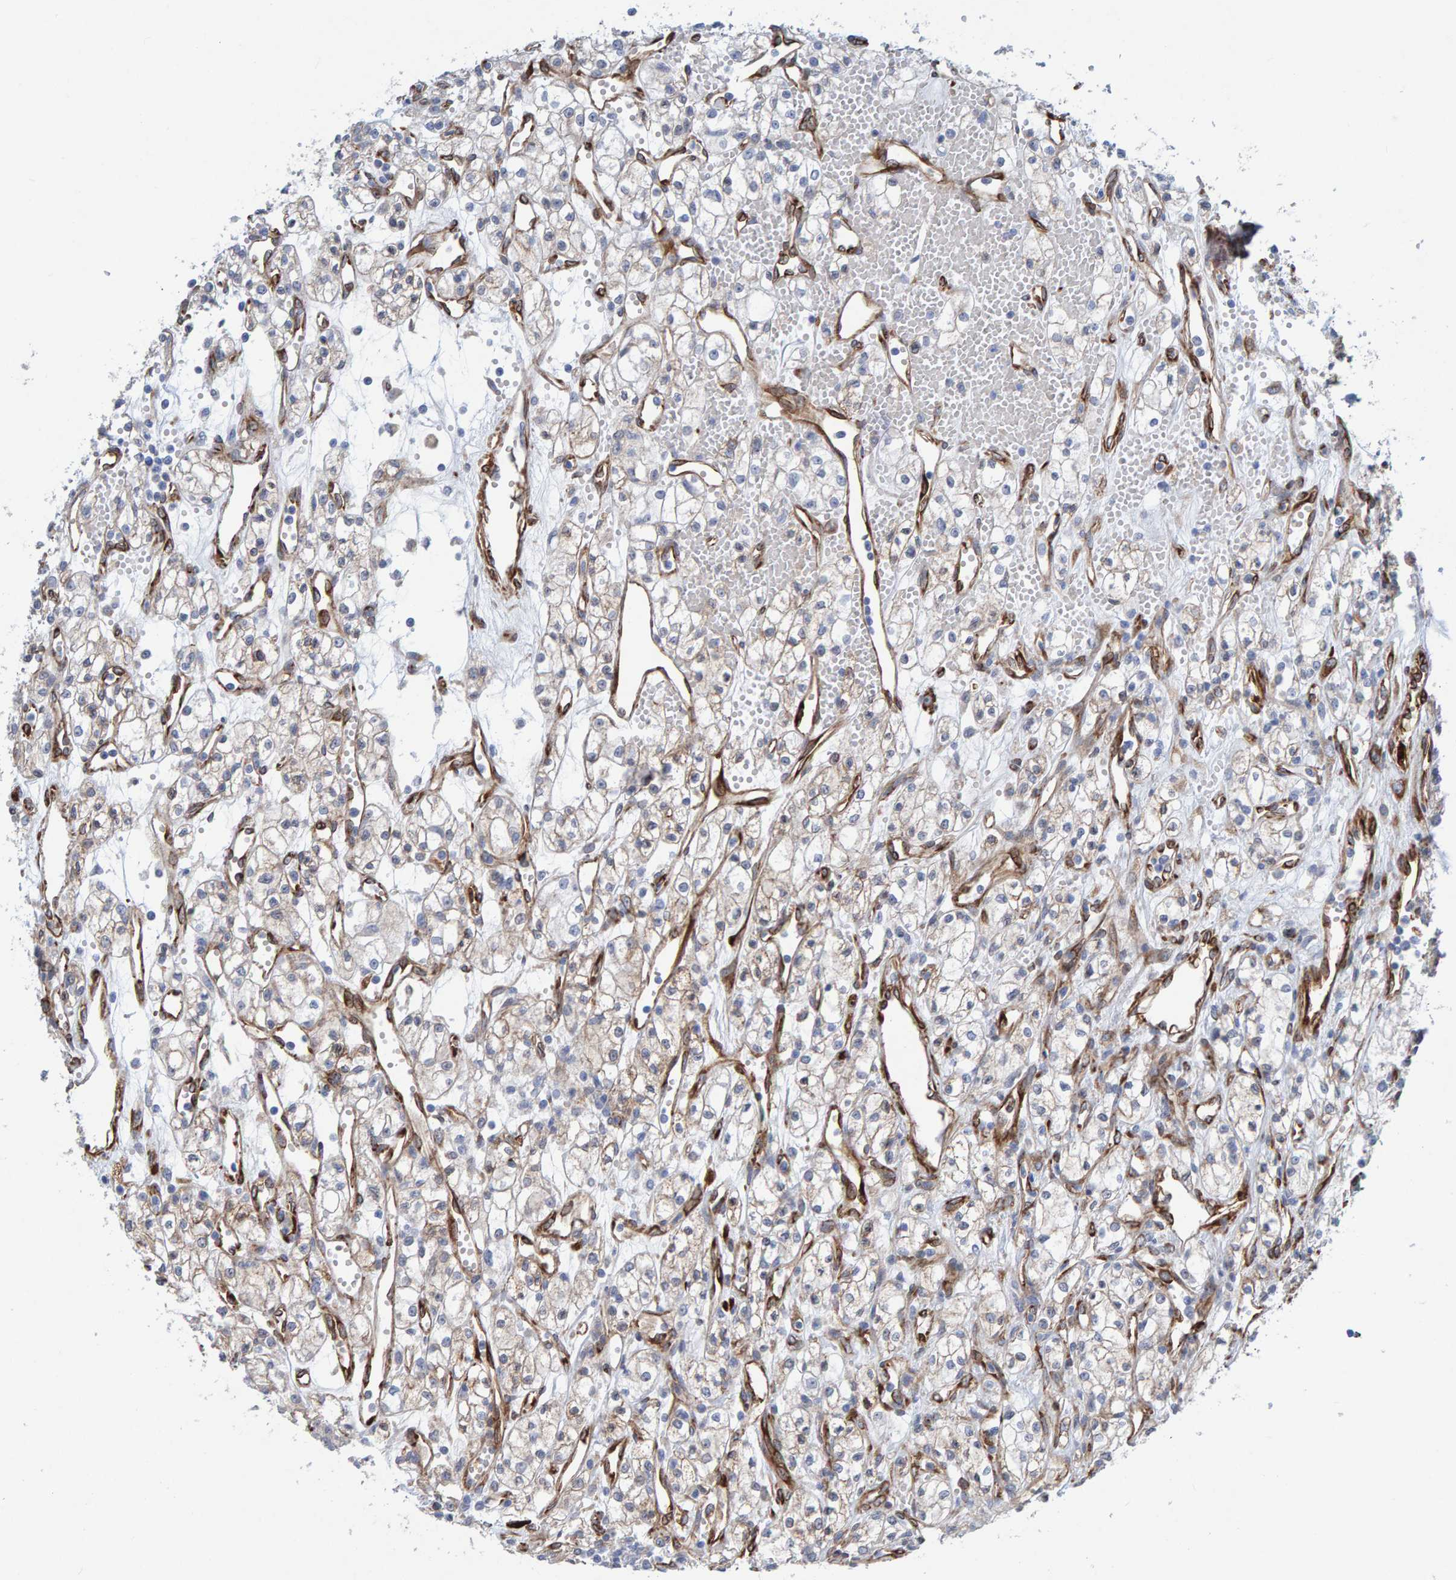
{"staining": {"intensity": "negative", "quantity": "none", "location": "none"}, "tissue": "renal cancer", "cell_type": "Tumor cells", "image_type": "cancer", "snomed": [{"axis": "morphology", "description": "Adenocarcinoma, NOS"}, {"axis": "topography", "description": "Kidney"}], "caption": "High magnification brightfield microscopy of adenocarcinoma (renal) stained with DAB (brown) and counterstained with hematoxylin (blue): tumor cells show no significant staining. (DAB (3,3'-diaminobenzidine) immunohistochemistry, high magnification).", "gene": "MMP16", "patient": {"sex": "male", "age": 59}}